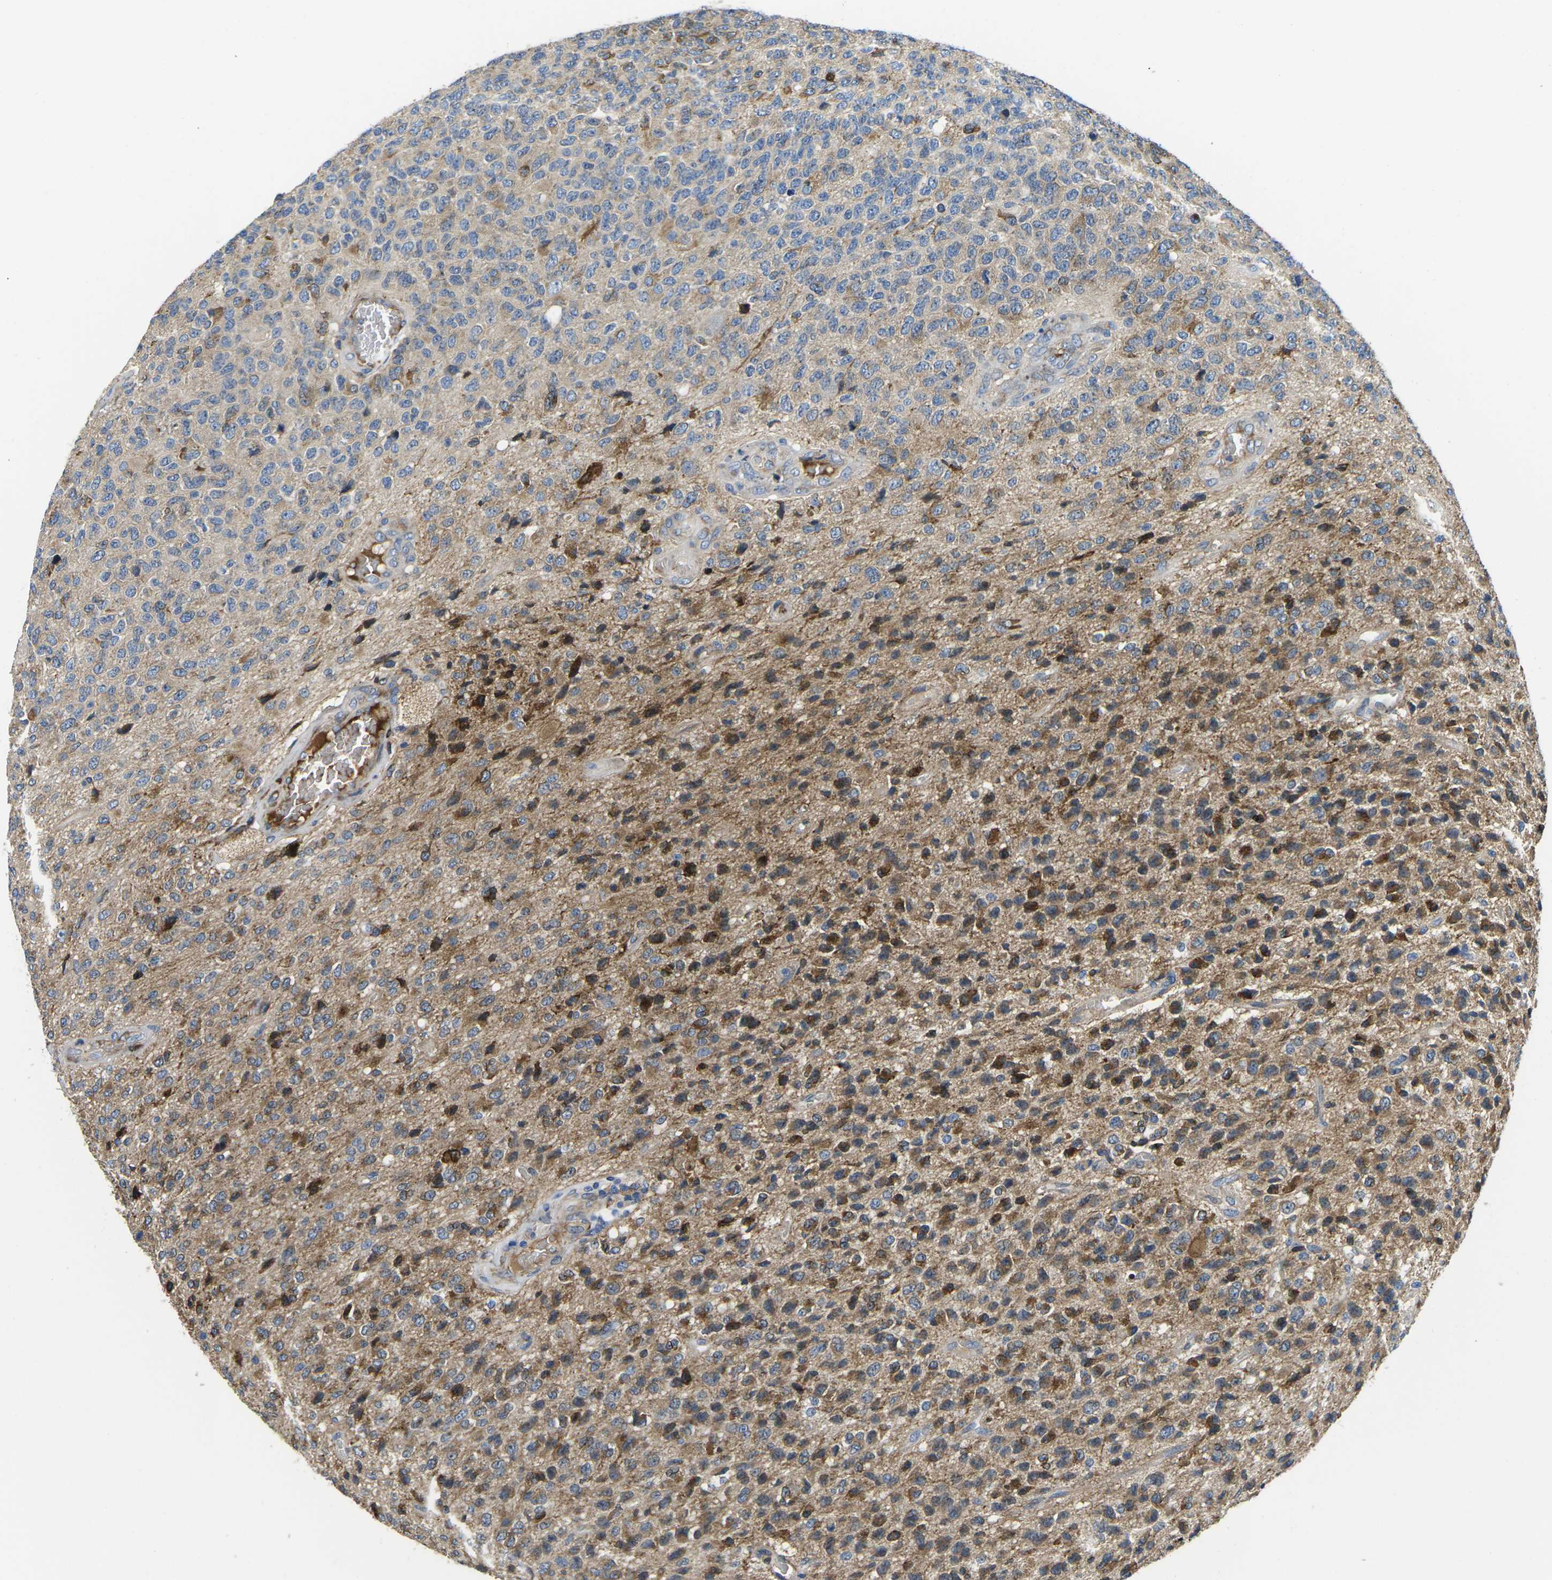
{"staining": {"intensity": "moderate", "quantity": "25%-75%", "location": "cytoplasmic/membranous"}, "tissue": "glioma", "cell_type": "Tumor cells", "image_type": "cancer", "snomed": [{"axis": "morphology", "description": "Glioma, malignant, High grade"}, {"axis": "topography", "description": "pancreas cauda"}], "caption": "Protein analysis of malignant high-grade glioma tissue exhibits moderate cytoplasmic/membranous expression in about 25%-75% of tumor cells.", "gene": "PDZD8", "patient": {"sex": "male", "age": 60}}